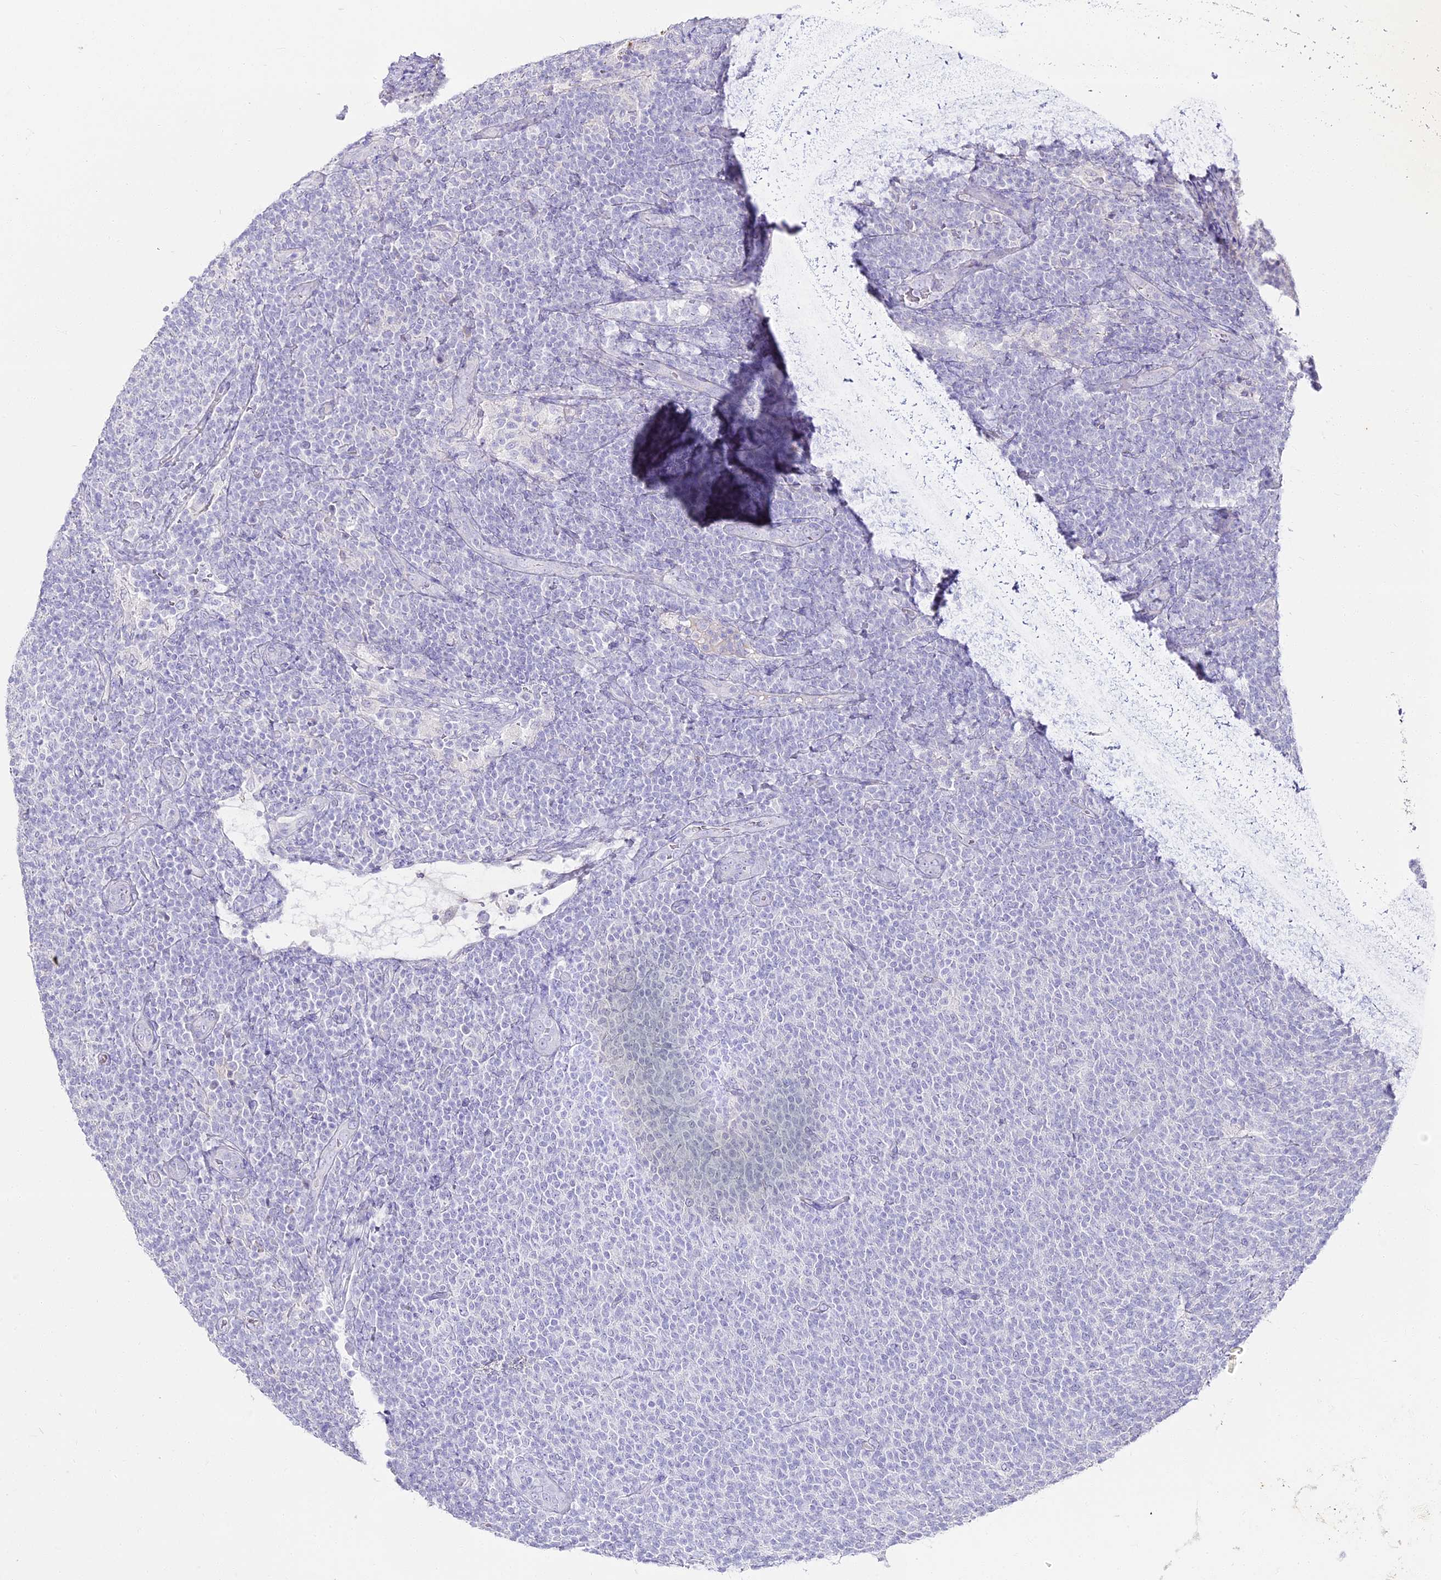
{"staining": {"intensity": "negative", "quantity": "none", "location": "none"}, "tissue": "lymphoma", "cell_type": "Tumor cells", "image_type": "cancer", "snomed": [{"axis": "morphology", "description": "Malignant lymphoma, non-Hodgkin's type, Low grade"}, {"axis": "topography", "description": "Lymph node"}], "caption": "Tumor cells show no significant positivity in lymphoma.", "gene": "ALPG", "patient": {"sex": "male", "age": 66}}